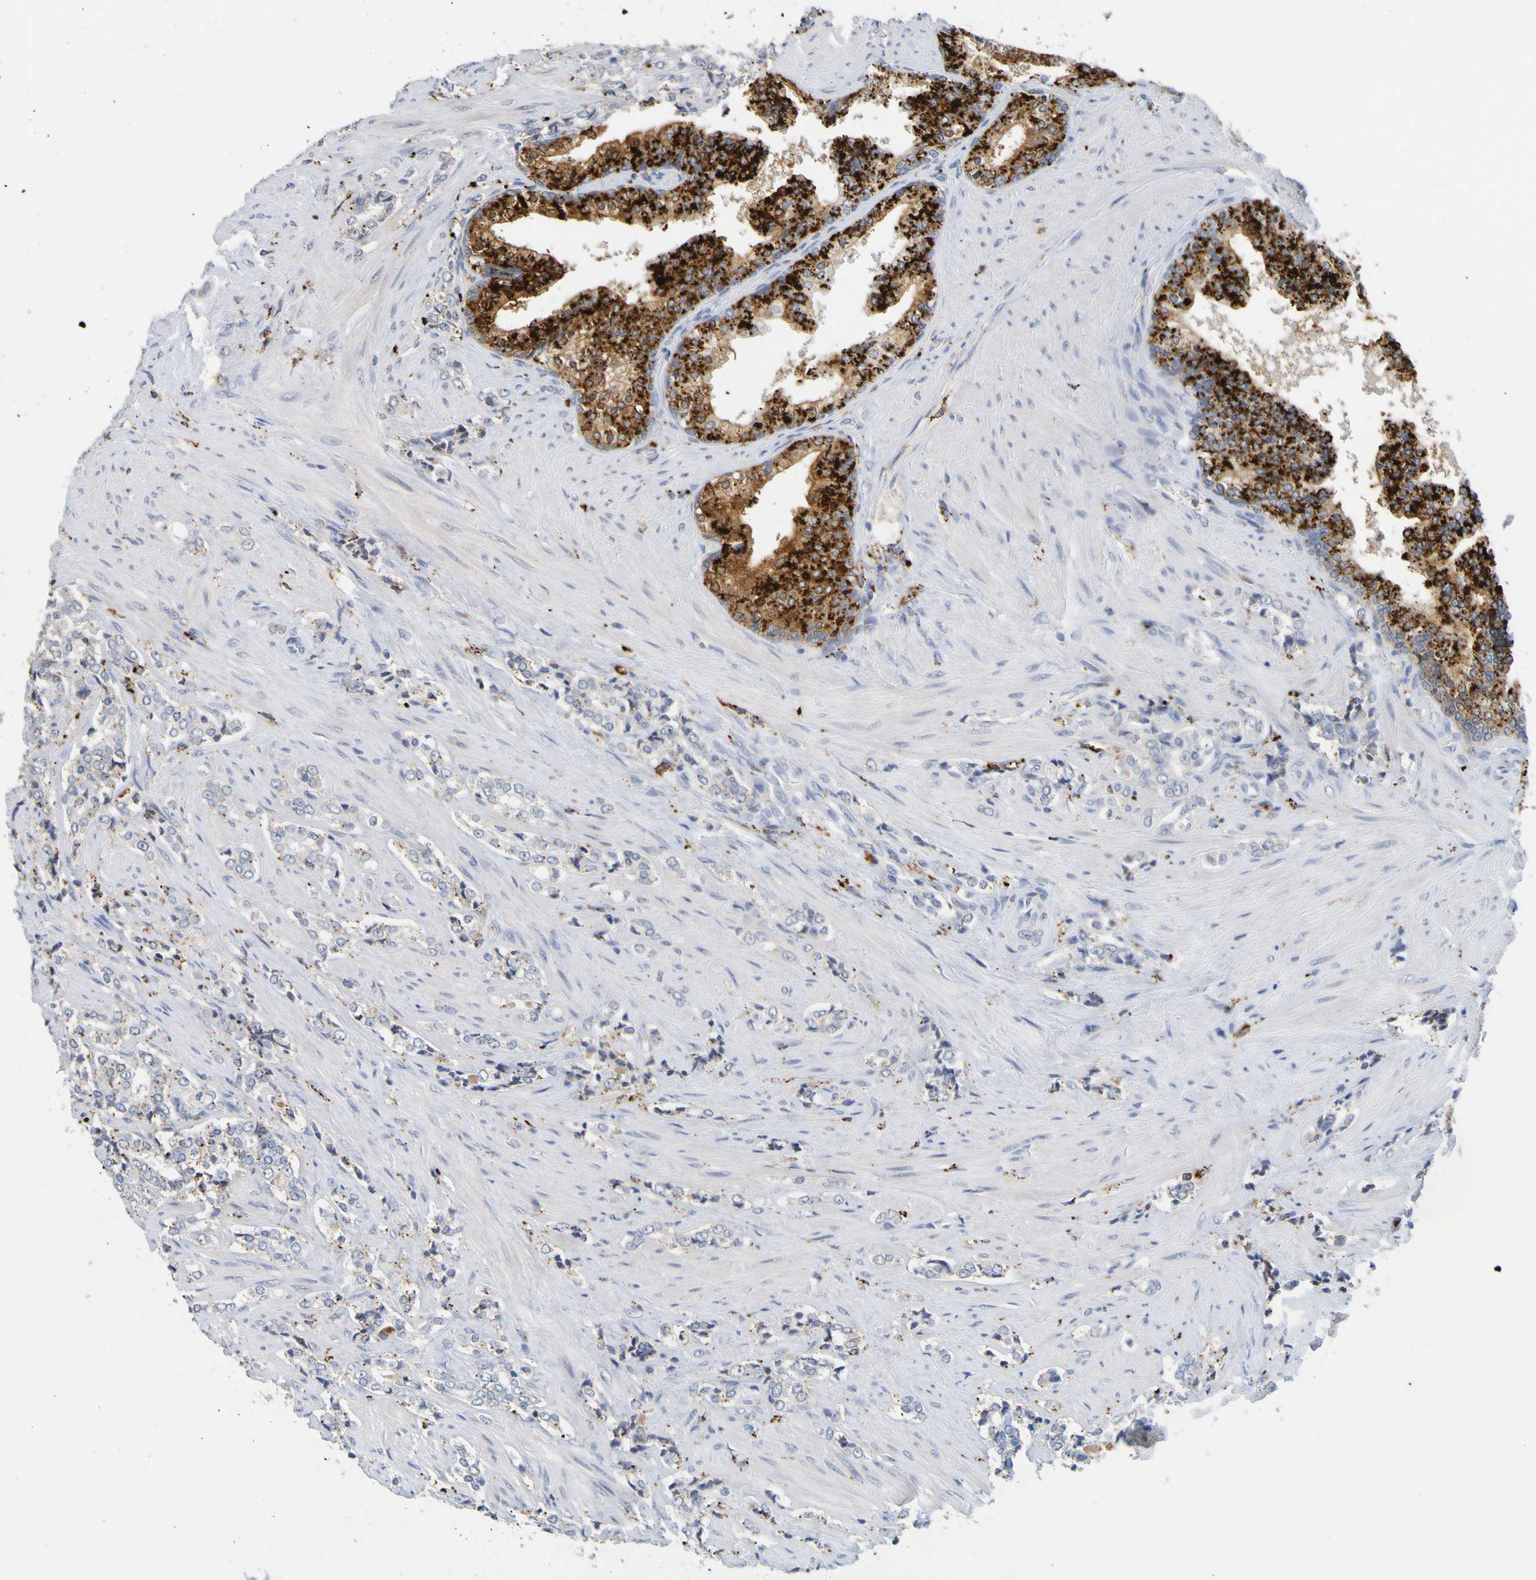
{"staining": {"intensity": "weak", "quantity": "<25%", "location": "cytoplasmic/membranous"}, "tissue": "prostate cancer", "cell_type": "Tumor cells", "image_type": "cancer", "snomed": [{"axis": "morphology", "description": "Adenocarcinoma, Low grade"}, {"axis": "topography", "description": "Prostate"}], "caption": "Tumor cells show no significant protein expression in prostate cancer (adenocarcinoma (low-grade)).", "gene": "TPH1", "patient": {"sex": "male", "age": 60}}